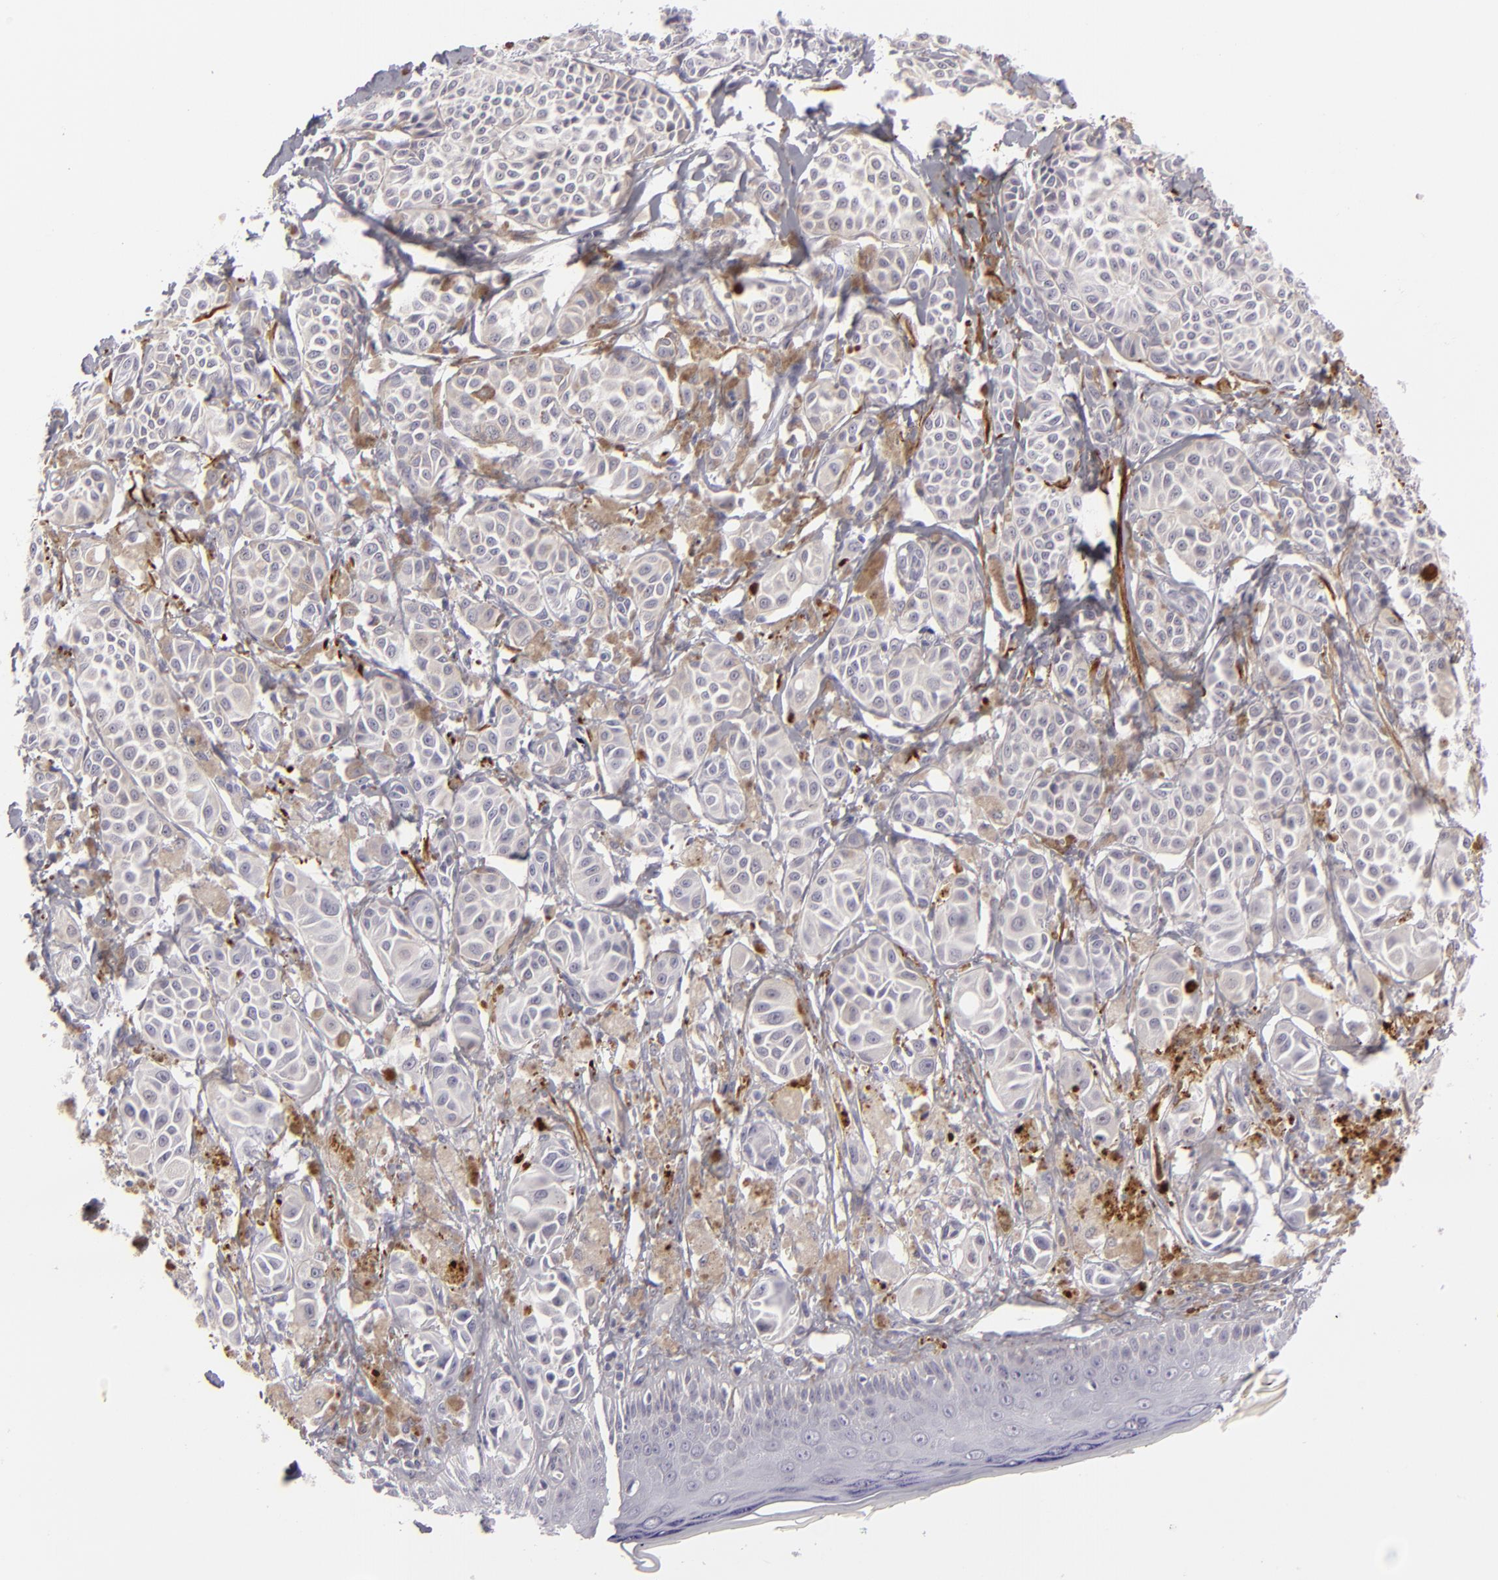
{"staining": {"intensity": "weak", "quantity": "<25%", "location": "cytoplasmic/membranous"}, "tissue": "melanoma", "cell_type": "Tumor cells", "image_type": "cancer", "snomed": [{"axis": "morphology", "description": "Malignant melanoma, NOS"}, {"axis": "topography", "description": "Skin"}], "caption": "Immunohistochemical staining of human melanoma demonstrates no significant staining in tumor cells.", "gene": "C9", "patient": {"sex": "male", "age": 76}}